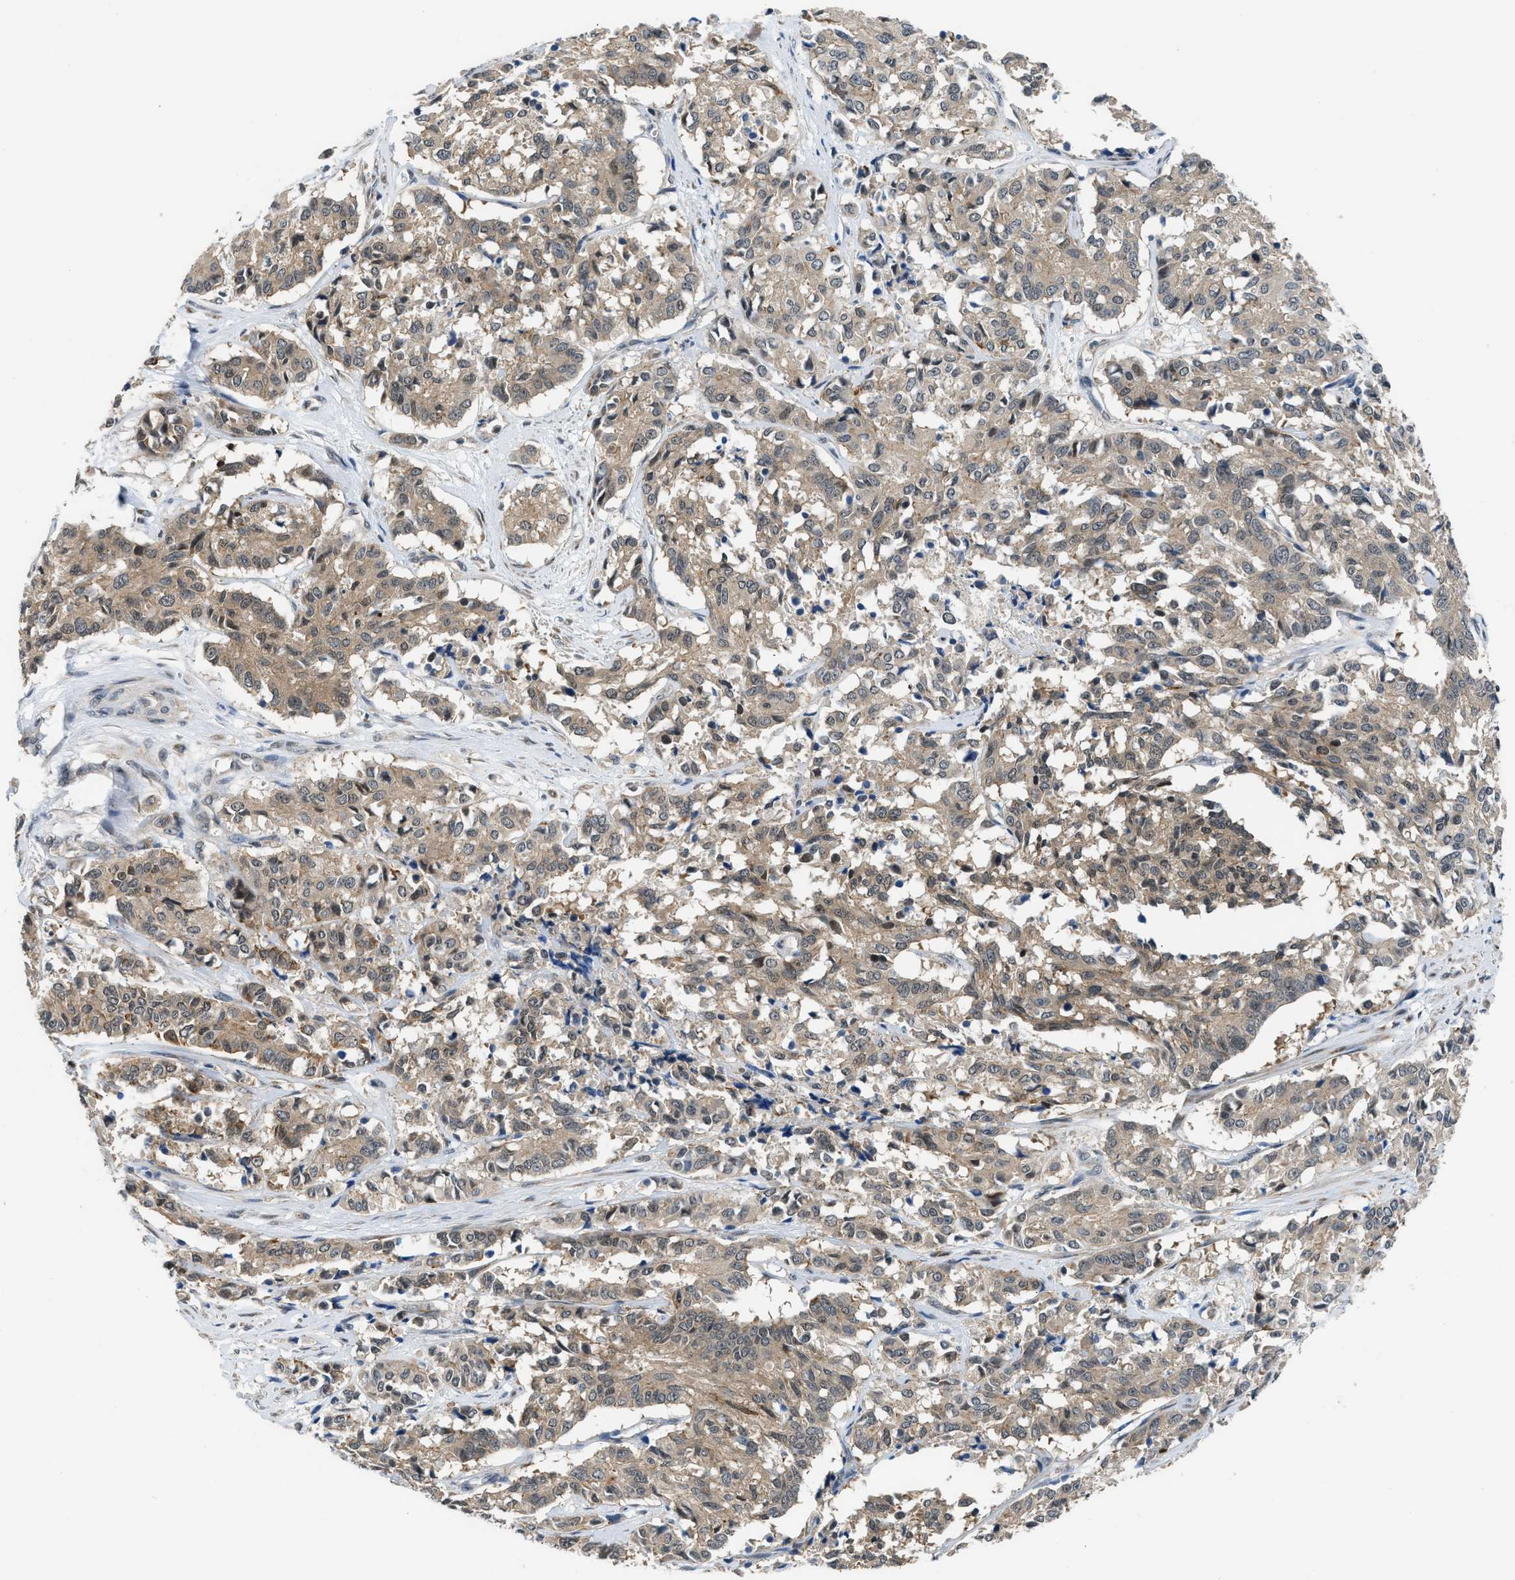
{"staining": {"intensity": "moderate", "quantity": ">75%", "location": "cytoplasmic/membranous"}, "tissue": "cervical cancer", "cell_type": "Tumor cells", "image_type": "cancer", "snomed": [{"axis": "morphology", "description": "Squamous cell carcinoma, NOS"}, {"axis": "topography", "description": "Cervix"}], "caption": "Immunohistochemistry (IHC) histopathology image of neoplastic tissue: human squamous cell carcinoma (cervical) stained using immunohistochemistry exhibits medium levels of moderate protein expression localized specifically in the cytoplasmic/membranous of tumor cells, appearing as a cytoplasmic/membranous brown color.", "gene": "MTMR1", "patient": {"sex": "female", "age": 35}}